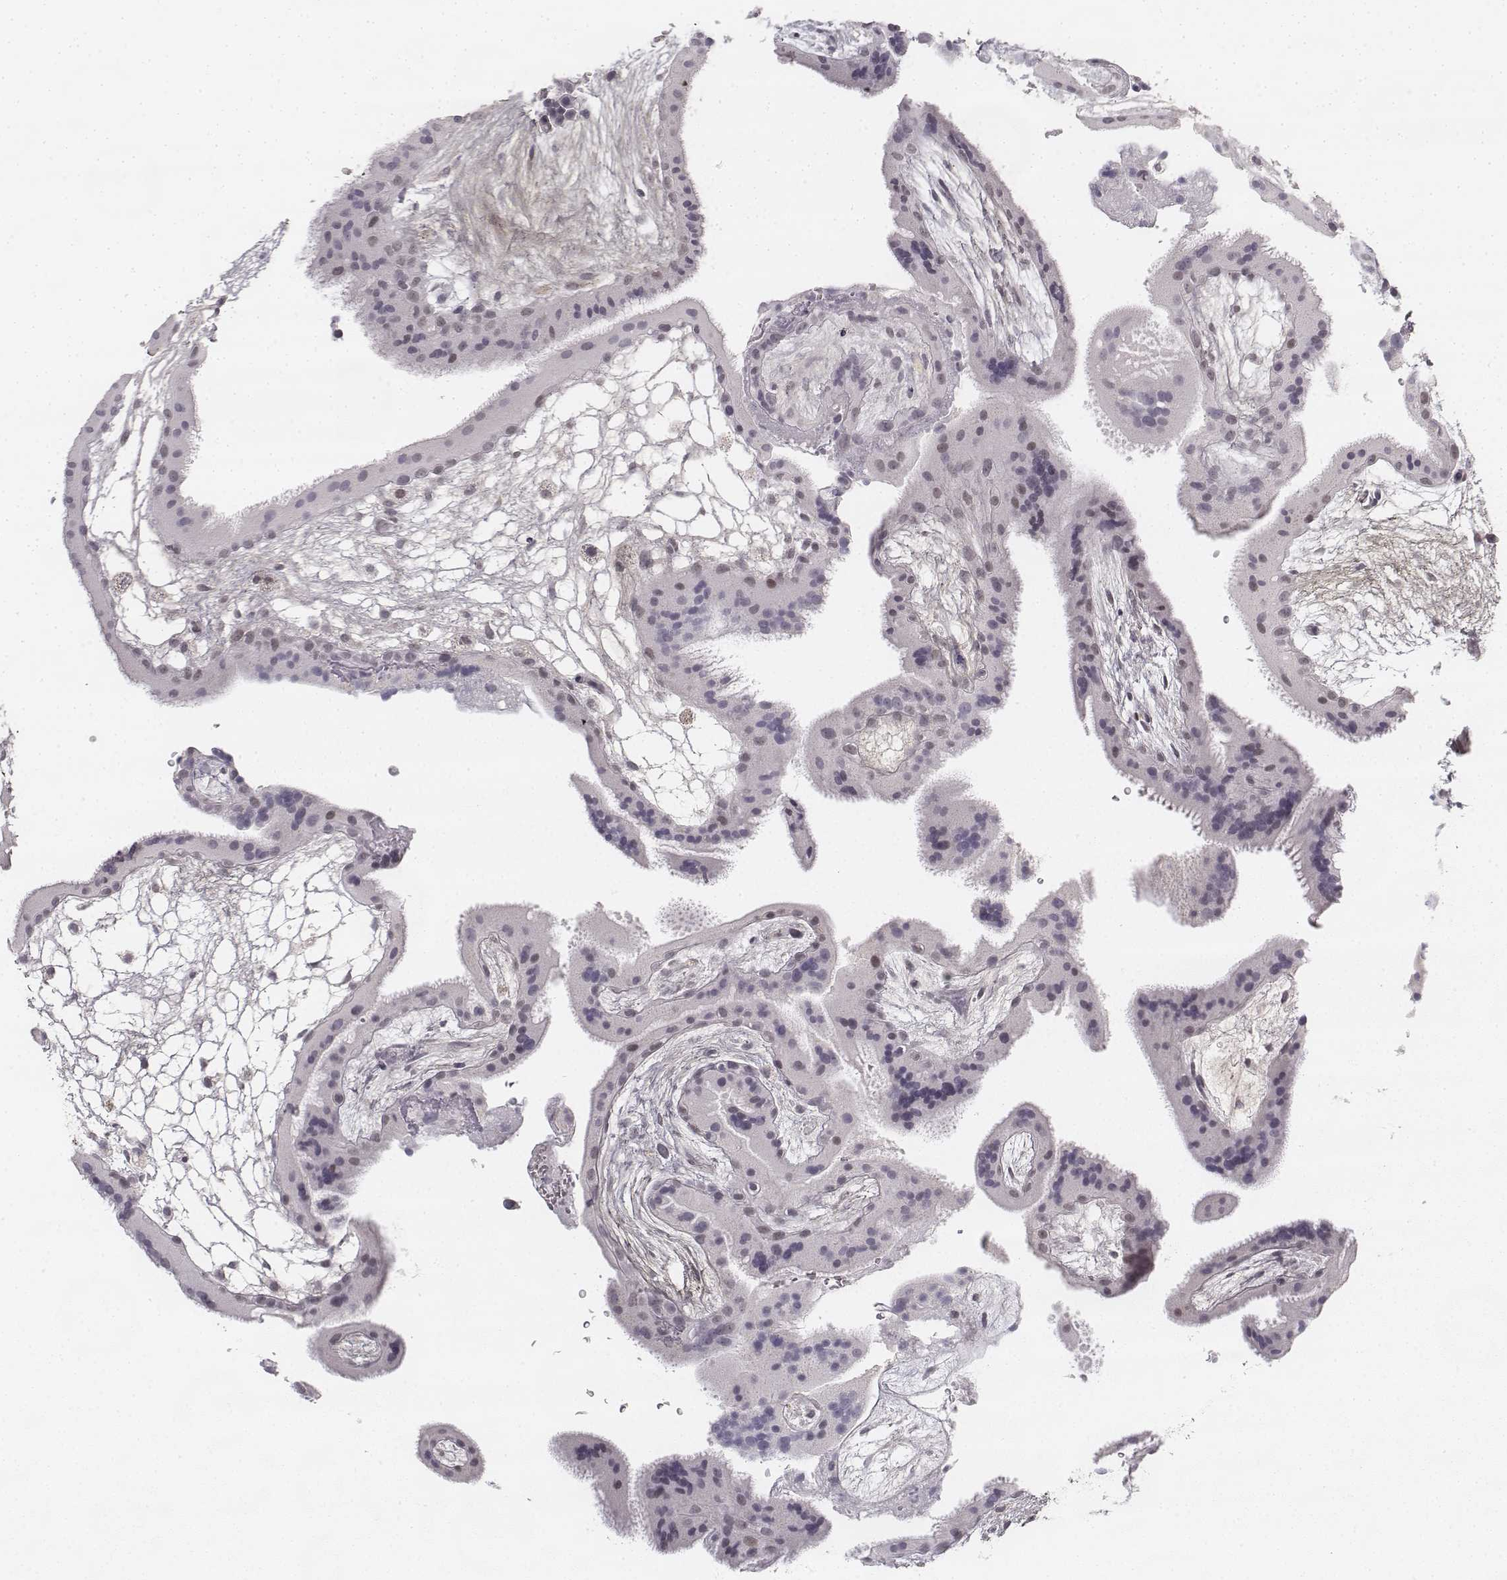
{"staining": {"intensity": "negative", "quantity": "none", "location": "none"}, "tissue": "placenta", "cell_type": "Decidual cells", "image_type": "normal", "snomed": [{"axis": "morphology", "description": "Normal tissue, NOS"}, {"axis": "topography", "description": "Placenta"}], "caption": "The photomicrograph demonstrates no significant staining in decidual cells of placenta.", "gene": "KRT84", "patient": {"sex": "female", "age": 19}}